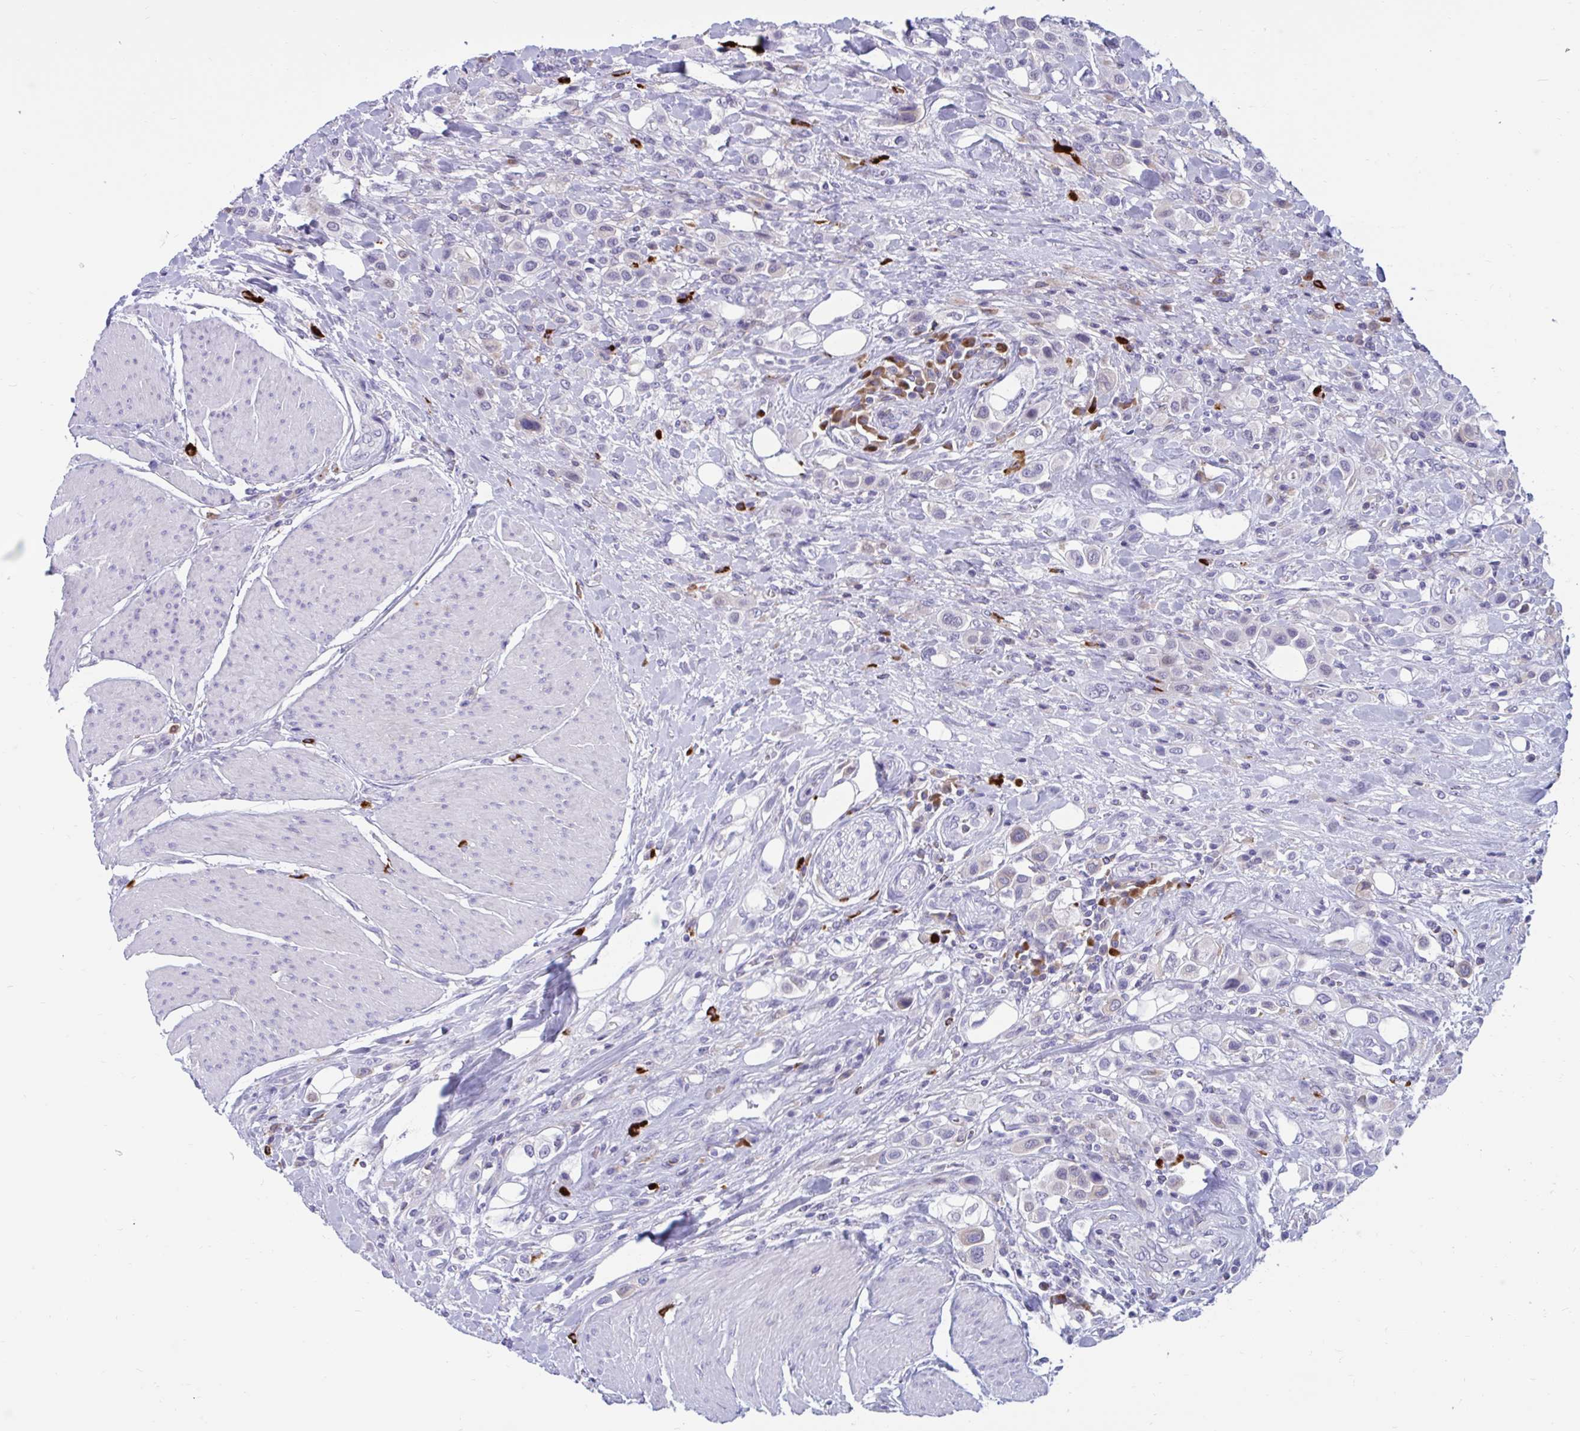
{"staining": {"intensity": "negative", "quantity": "none", "location": "none"}, "tissue": "urothelial cancer", "cell_type": "Tumor cells", "image_type": "cancer", "snomed": [{"axis": "morphology", "description": "Urothelial carcinoma, High grade"}, {"axis": "topography", "description": "Urinary bladder"}], "caption": "IHC of high-grade urothelial carcinoma exhibits no positivity in tumor cells.", "gene": "FAM219B", "patient": {"sex": "male", "age": 50}}